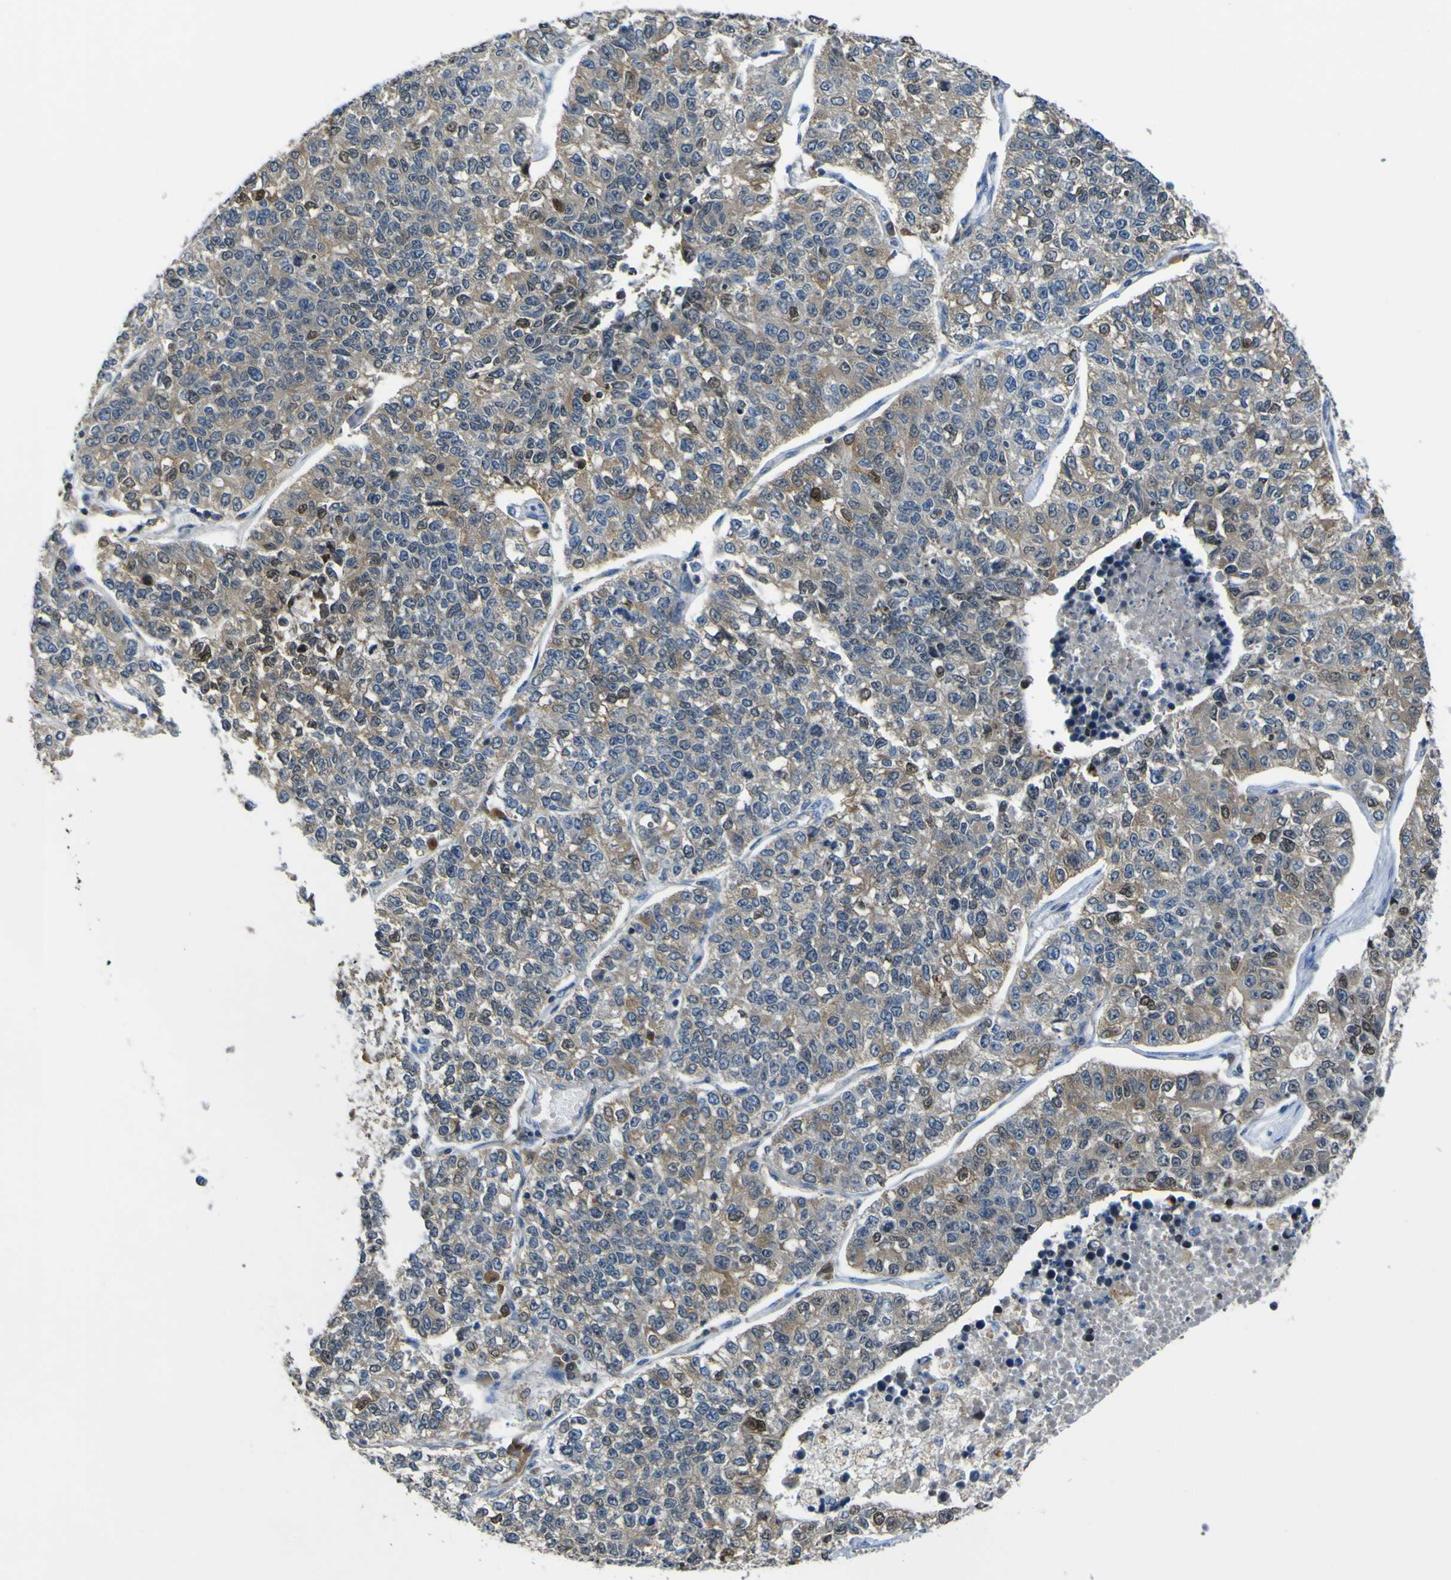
{"staining": {"intensity": "moderate", "quantity": ">75%", "location": "cytoplasmic/membranous,nuclear"}, "tissue": "lung cancer", "cell_type": "Tumor cells", "image_type": "cancer", "snomed": [{"axis": "morphology", "description": "Adenocarcinoma, NOS"}, {"axis": "topography", "description": "Lung"}], "caption": "Immunohistochemistry (IHC) (DAB) staining of lung cancer (adenocarcinoma) reveals moderate cytoplasmic/membranous and nuclear protein expression in approximately >75% of tumor cells.", "gene": "EML2", "patient": {"sex": "male", "age": 49}}